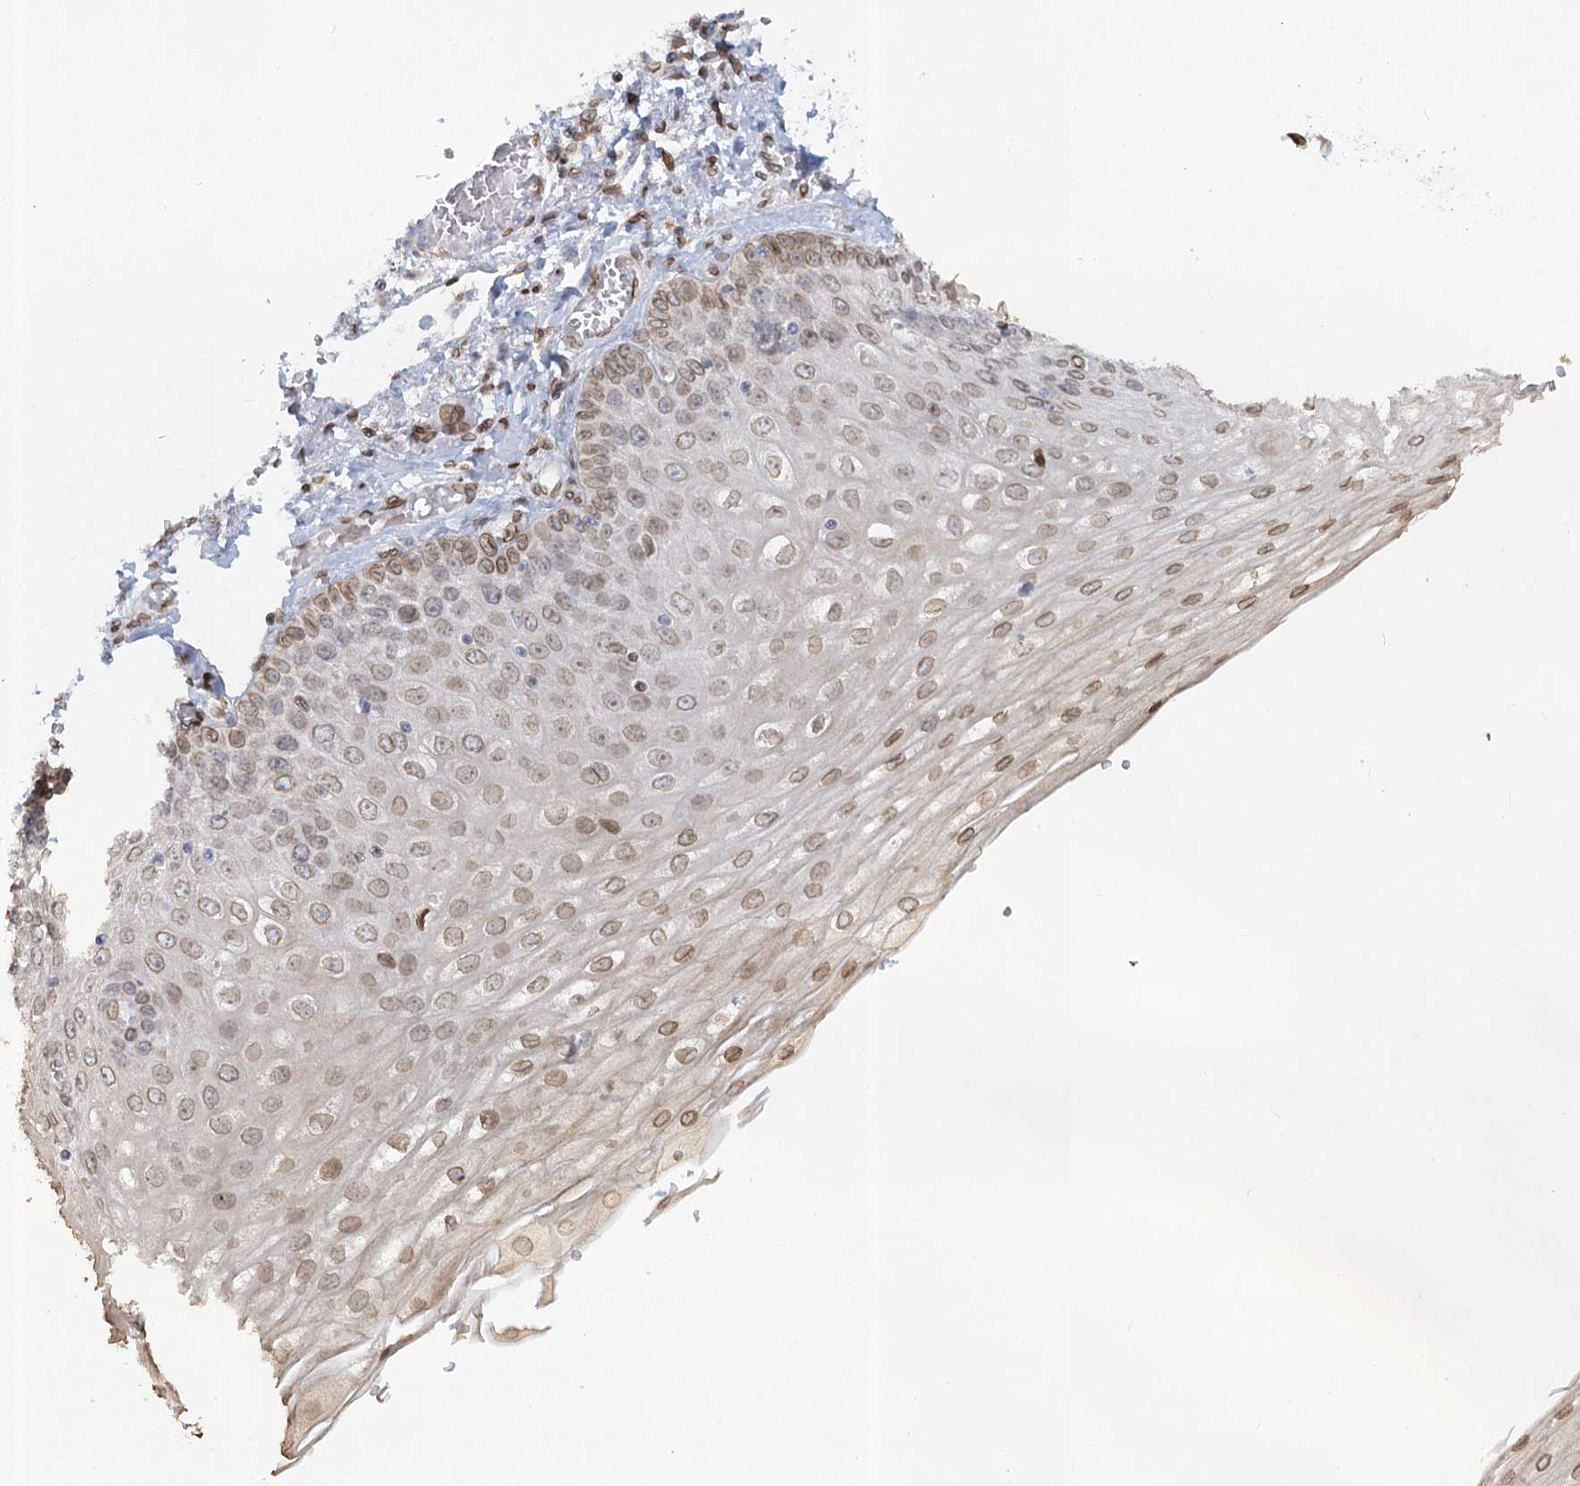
{"staining": {"intensity": "moderate", "quantity": ">75%", "location": "cytoplasmic/membranous"}, "tissue": "esophagus", "cell_type": "Squamous epithelial cells", "image_type": "normal", "snomed": [{"axis": "morphology", "description": "Normal tissue, NOS"}, {"axis": "topography", "description": "Esophagus"}], "caption": "Moderate cytoplasmic/membranous positivity for a protein is present in approximately >75% of squamous epithelial cells of normal esophagus using IHC.", "gene": "VWA5A", "patient": {"sex": "male", "age": 81}}